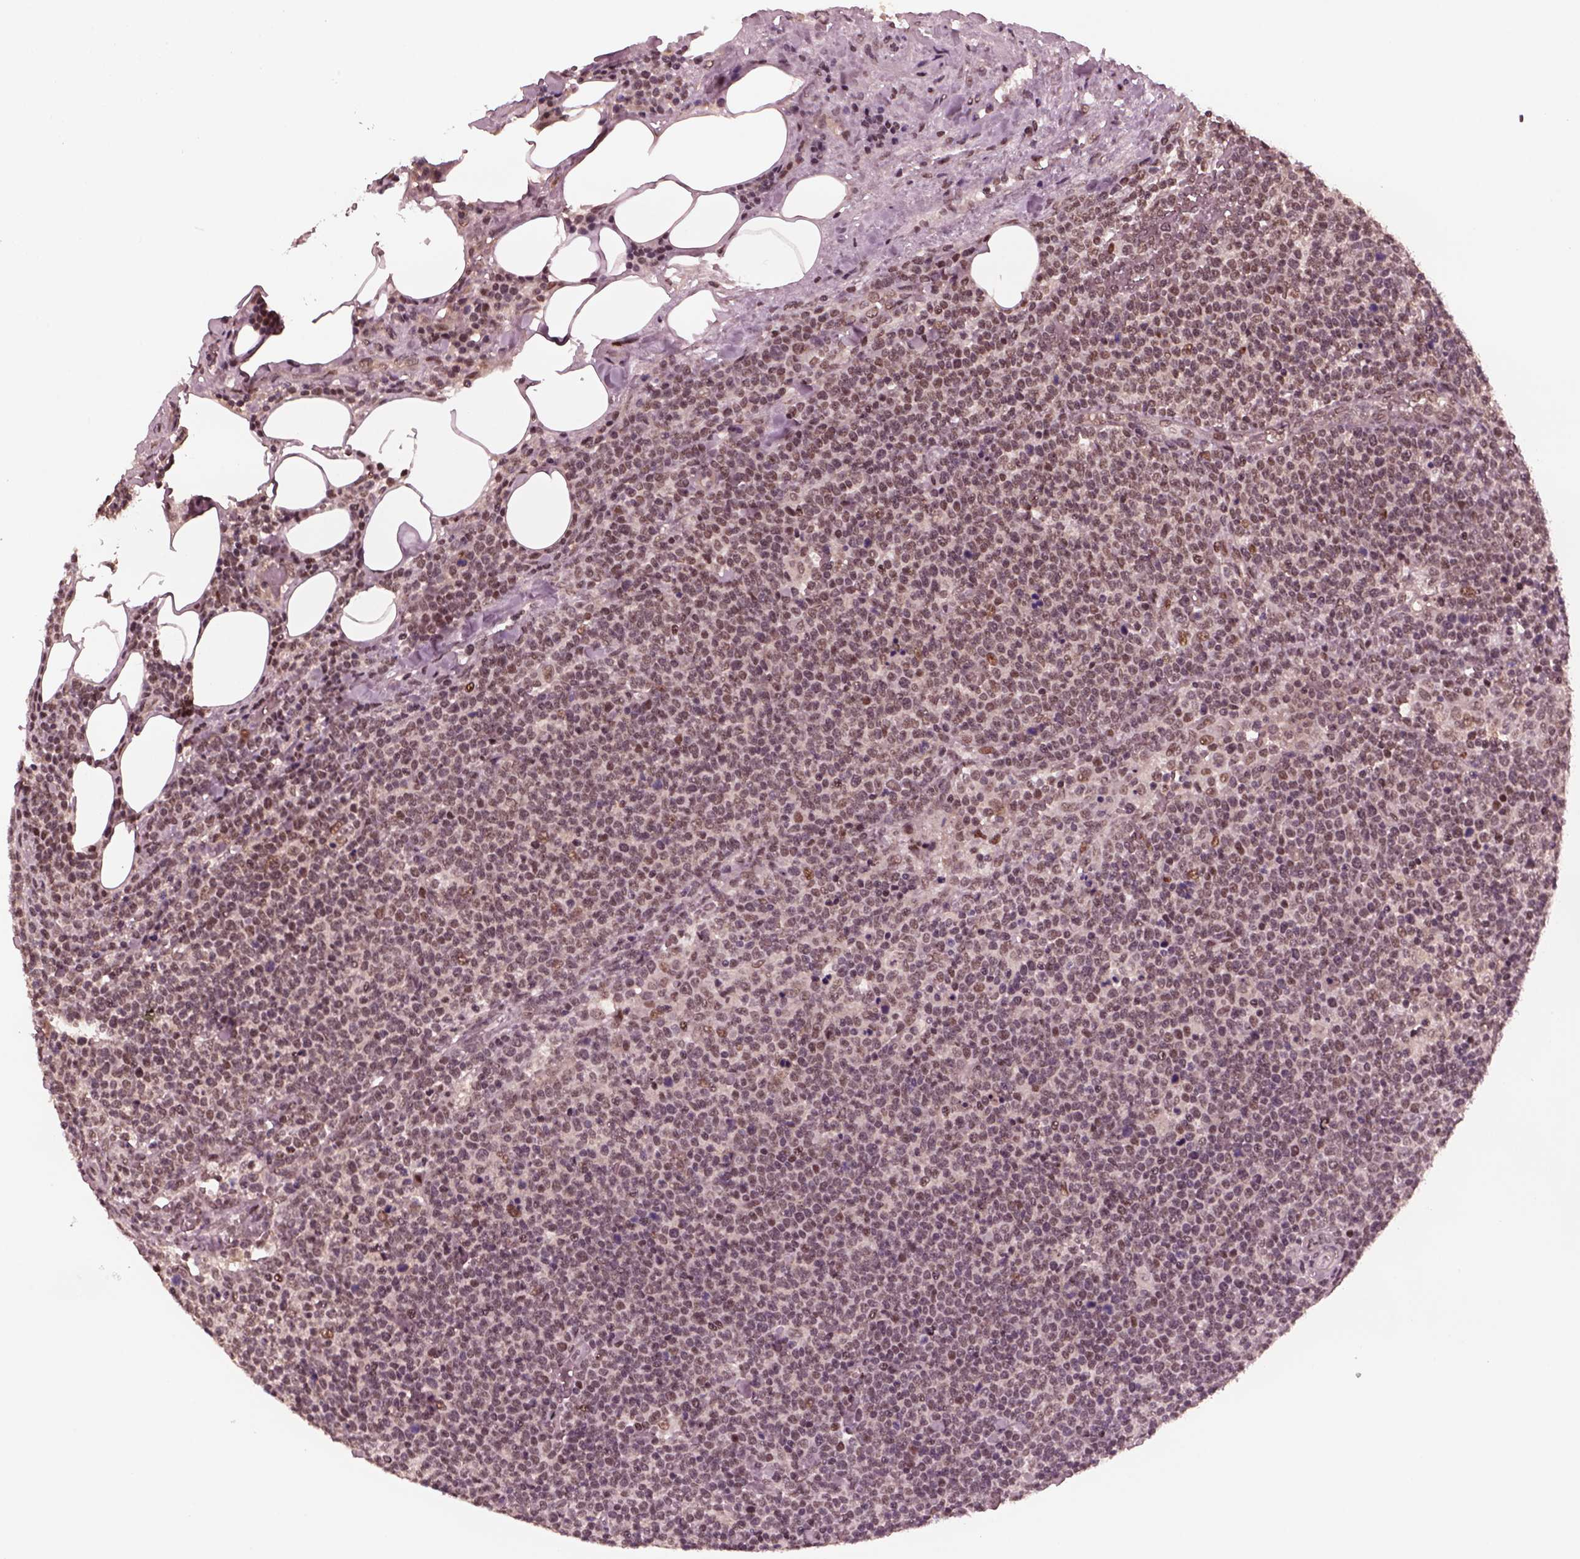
{"staining": {"intensity": "weak", "quantity": "25%-75%", "location": "nuclear"}, "tissue": "lymphoma", "cell_type": "Tumor cells", "image_type": "cancer", "snomed": [{"axis": "morphology", "description": "Malignant lymphoma, non-Hodgkin's type, High grade"}, {"axis": "topography", "description": "Lymph node"}], "caption": "Protein expression by immunohistochemistry exhibits weak nuclear staining in about 25%-75% of tumor cells in malignant lymphoma, non-Hodgkin's type (high-grade). (DAB (3,3'-diaminobenzidine) = brown stain, brightfield microscopy at high magnification).", "gene": "NAP1L5", "patient": {"sex": "male", "age": 61}}